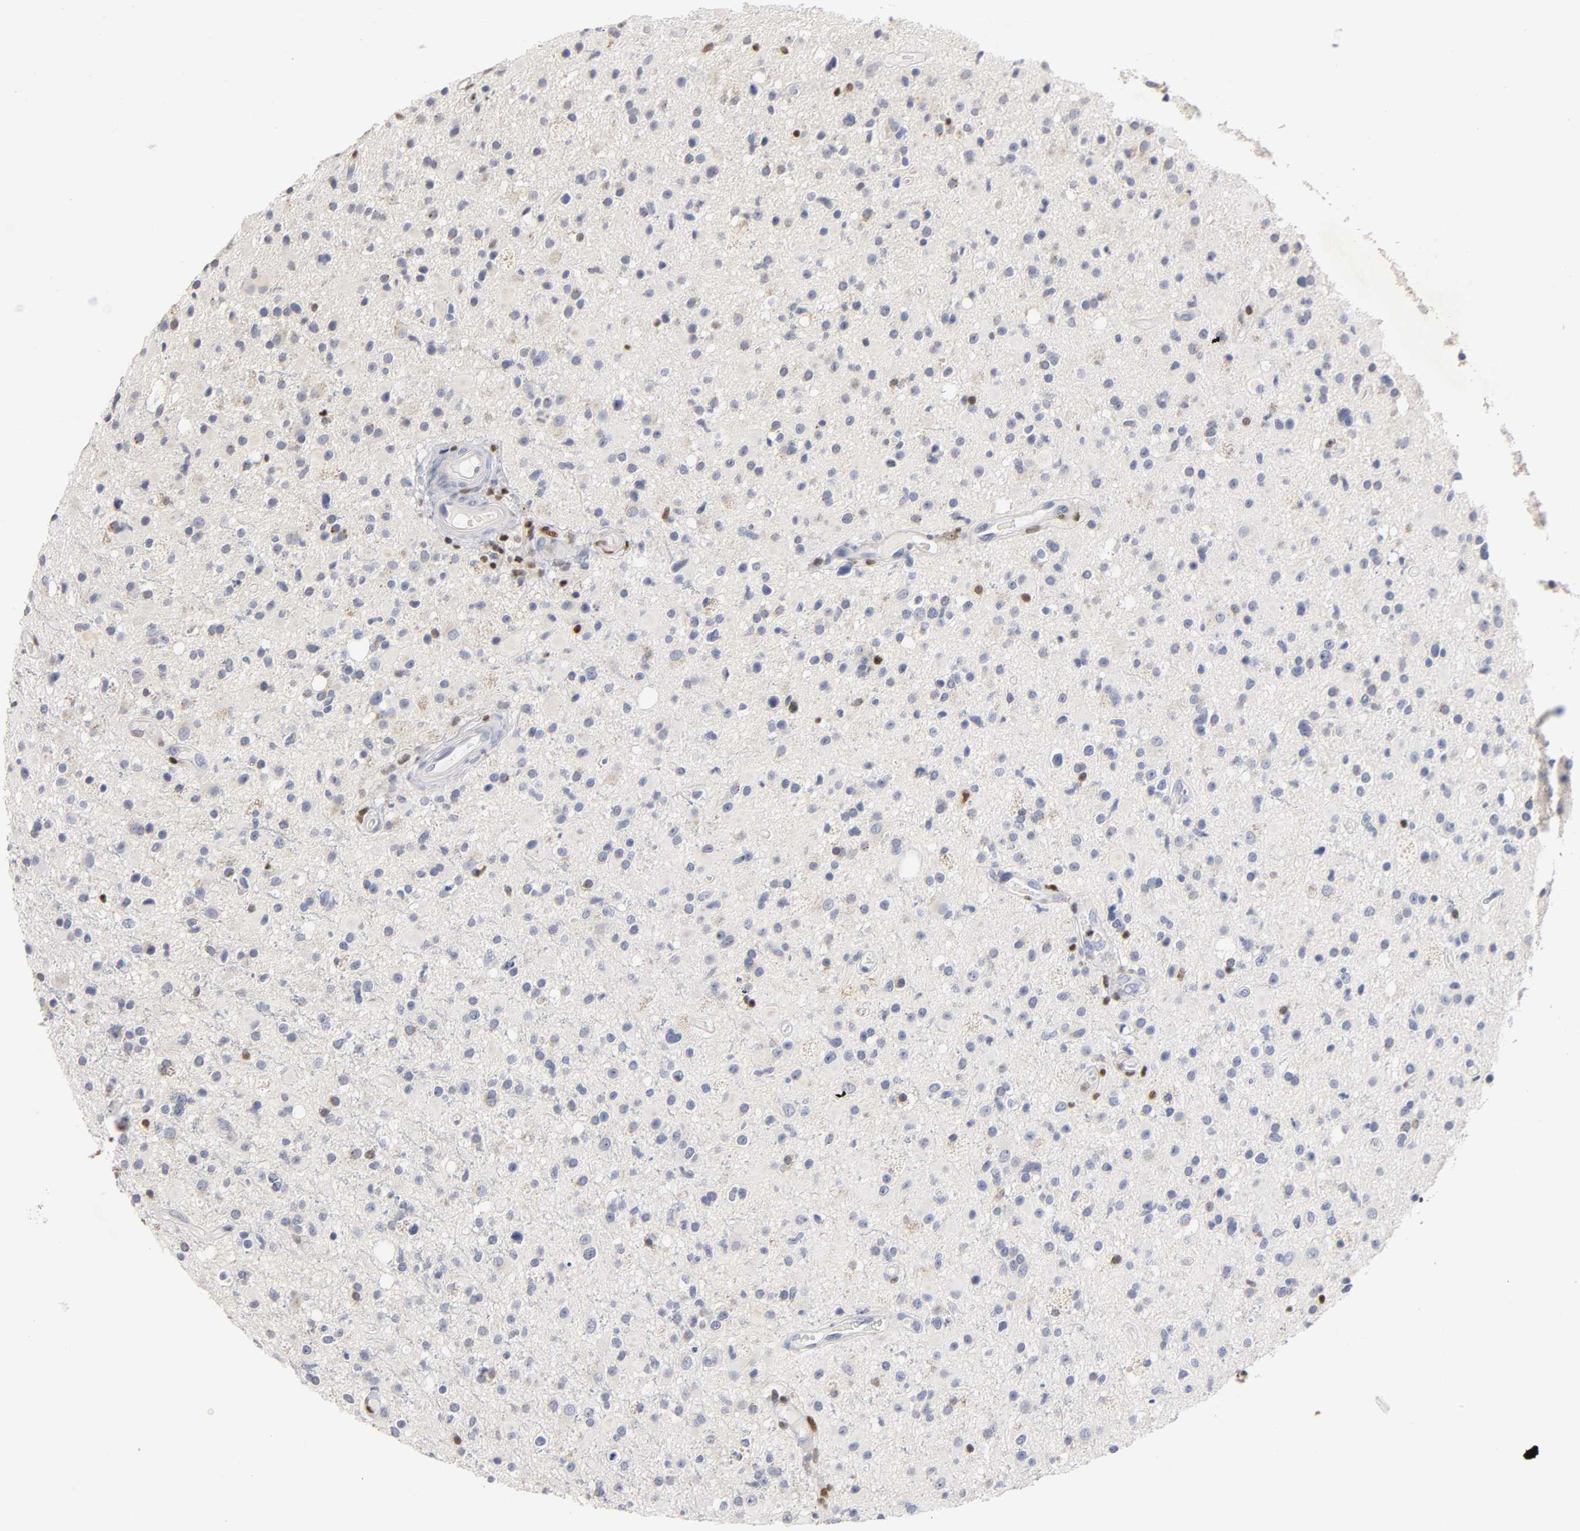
{"staining": {"intensity": "negative", "quantity": "none", "location": "none"}, "tissue": "glioma", "cell_type": "Tumor cells", "image_type": "cancer", "snomed": [{"axis": "morphology", "description": "Glioma, malignant, High grade"}, {"axis": "topography", "description": "Brain"}], "caption": "High power microscopy histopathology image of an immunohistochemistry (IHC) photomicrograph of malignant glioma (high-grade), revealing no significant expression in tumor cells.", "gene": "RUNX1", "patient": {"sex": "male", "age": 33}}